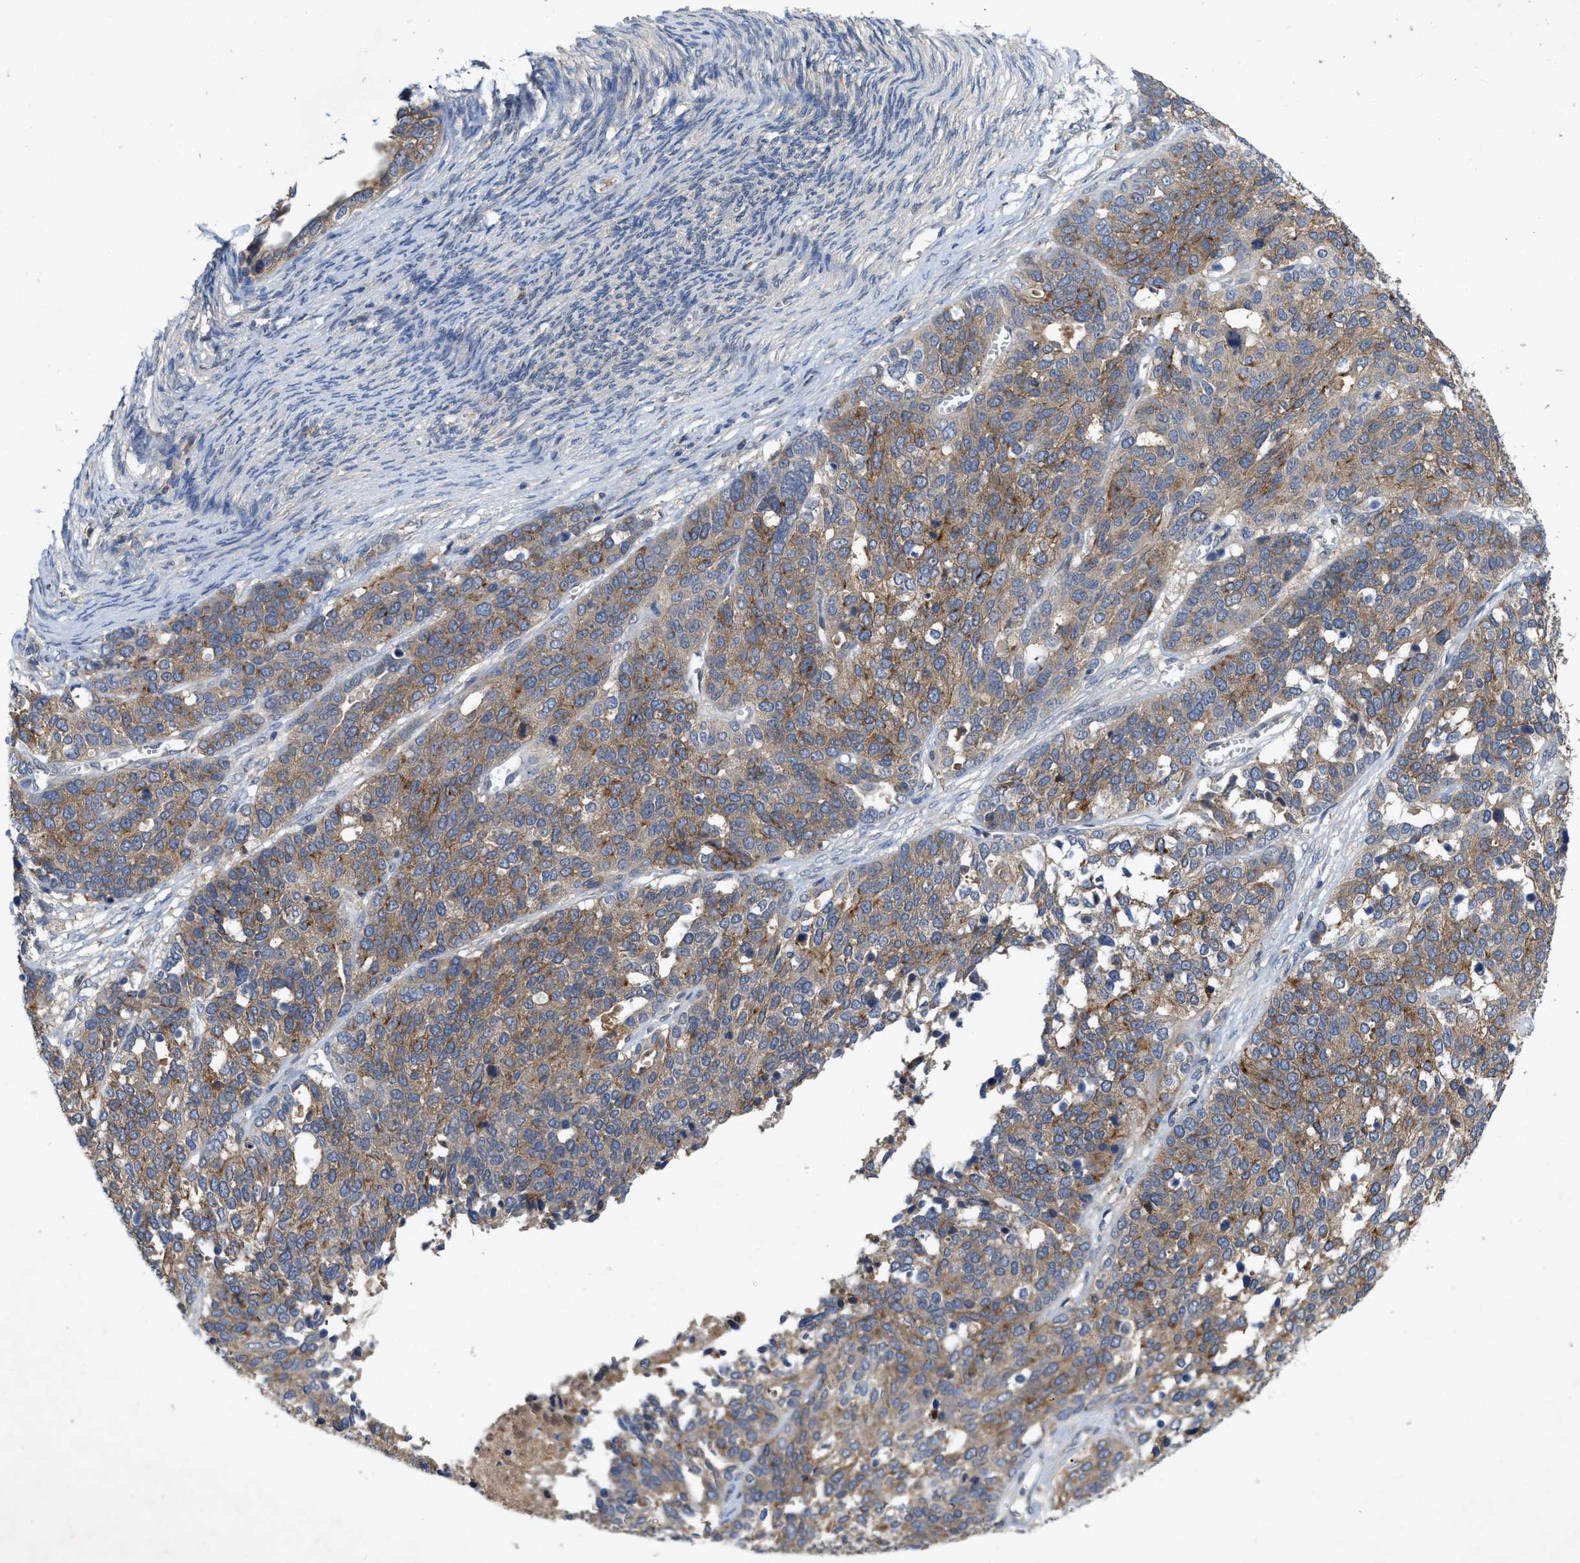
{"staining": {"intensity": "moderate", "quantity": ">75%", "location": "cytoplasmic/membranous"}, "tissue": "ovarian cancer", "cell_type": "Tumor cells", "image_type": "cancer", "snomed": [{"axis": "morphology", "description": "Cystadenocarcinoma, serous, NOS"}, {"axis": "topography", "description": "Ovary"}], "caption": "The immunohistochemical stain labels moderate cytoplasmic/membranous staining in tumor cells of serous cystadenocarcinoma (ovarian) tissue. The protein of interest is stained brown, and the nuclei are stained in blue (DAB (3,3'-diaminobenzidine) IHC with brightfield microscopy, high magnification).", "gene": "LPAR2", "patient": {"sex": "female", "age": 44}}